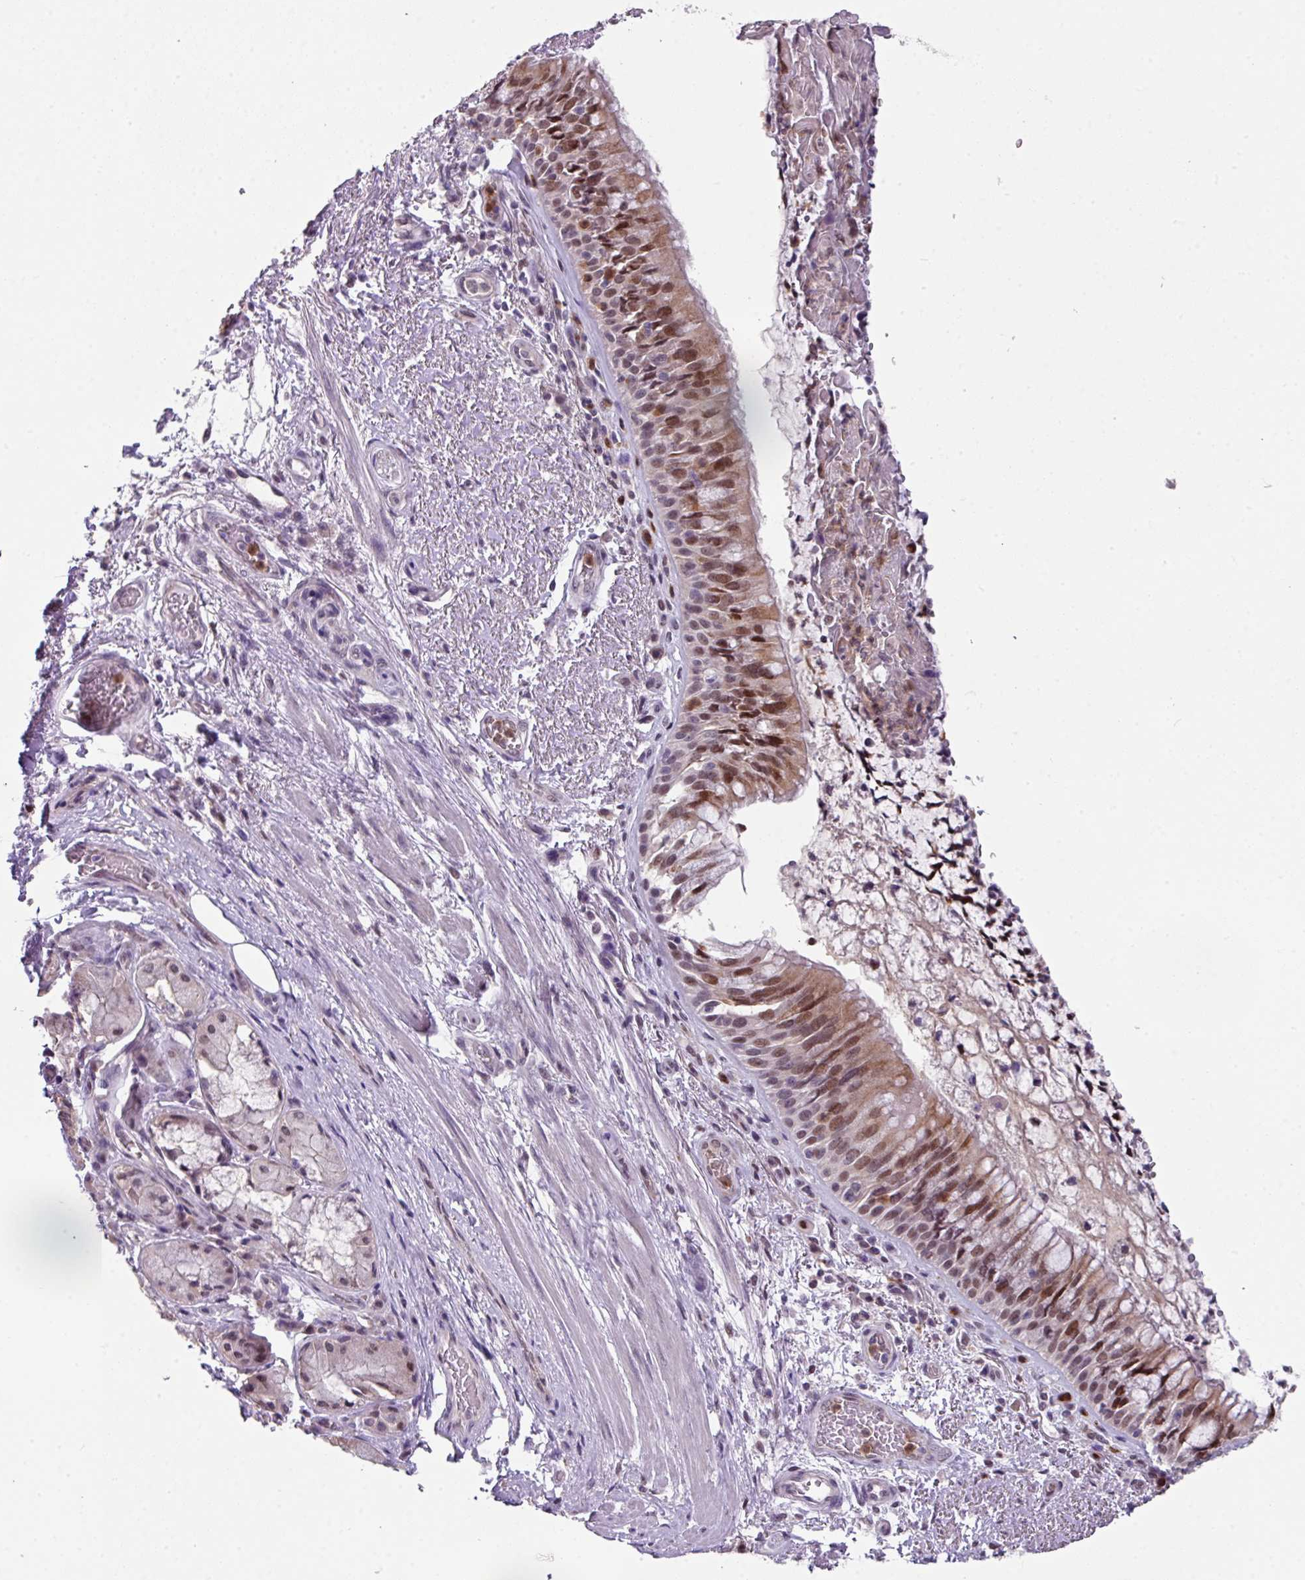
{"staining": {"intensity": "moderate", "quantity": ">75%", "location": "cytoplasmic/membranous,nuclear"}, "tissue": "bronchus", "cell_type": "Respiratory epithelial cells", "image_type": "normal", "snomed": [{"axis": "morphology", "description": "Normal tissue, NOS"}, {"axis": "topography", "description": "Cartilage tissue"}, {"axis": "topography", "description": "Bronchus"}], "caption": "Immunohistochemistry micrograph of benign human bronchus stained for a protein (brown), which reveals medium levels of moderate cytoplasmic/membranous,nuclear expression in about >75% of respiratory epithelial cells.", "gene": "ZFP3", "patient": {"sex": "male", "age": 63}}